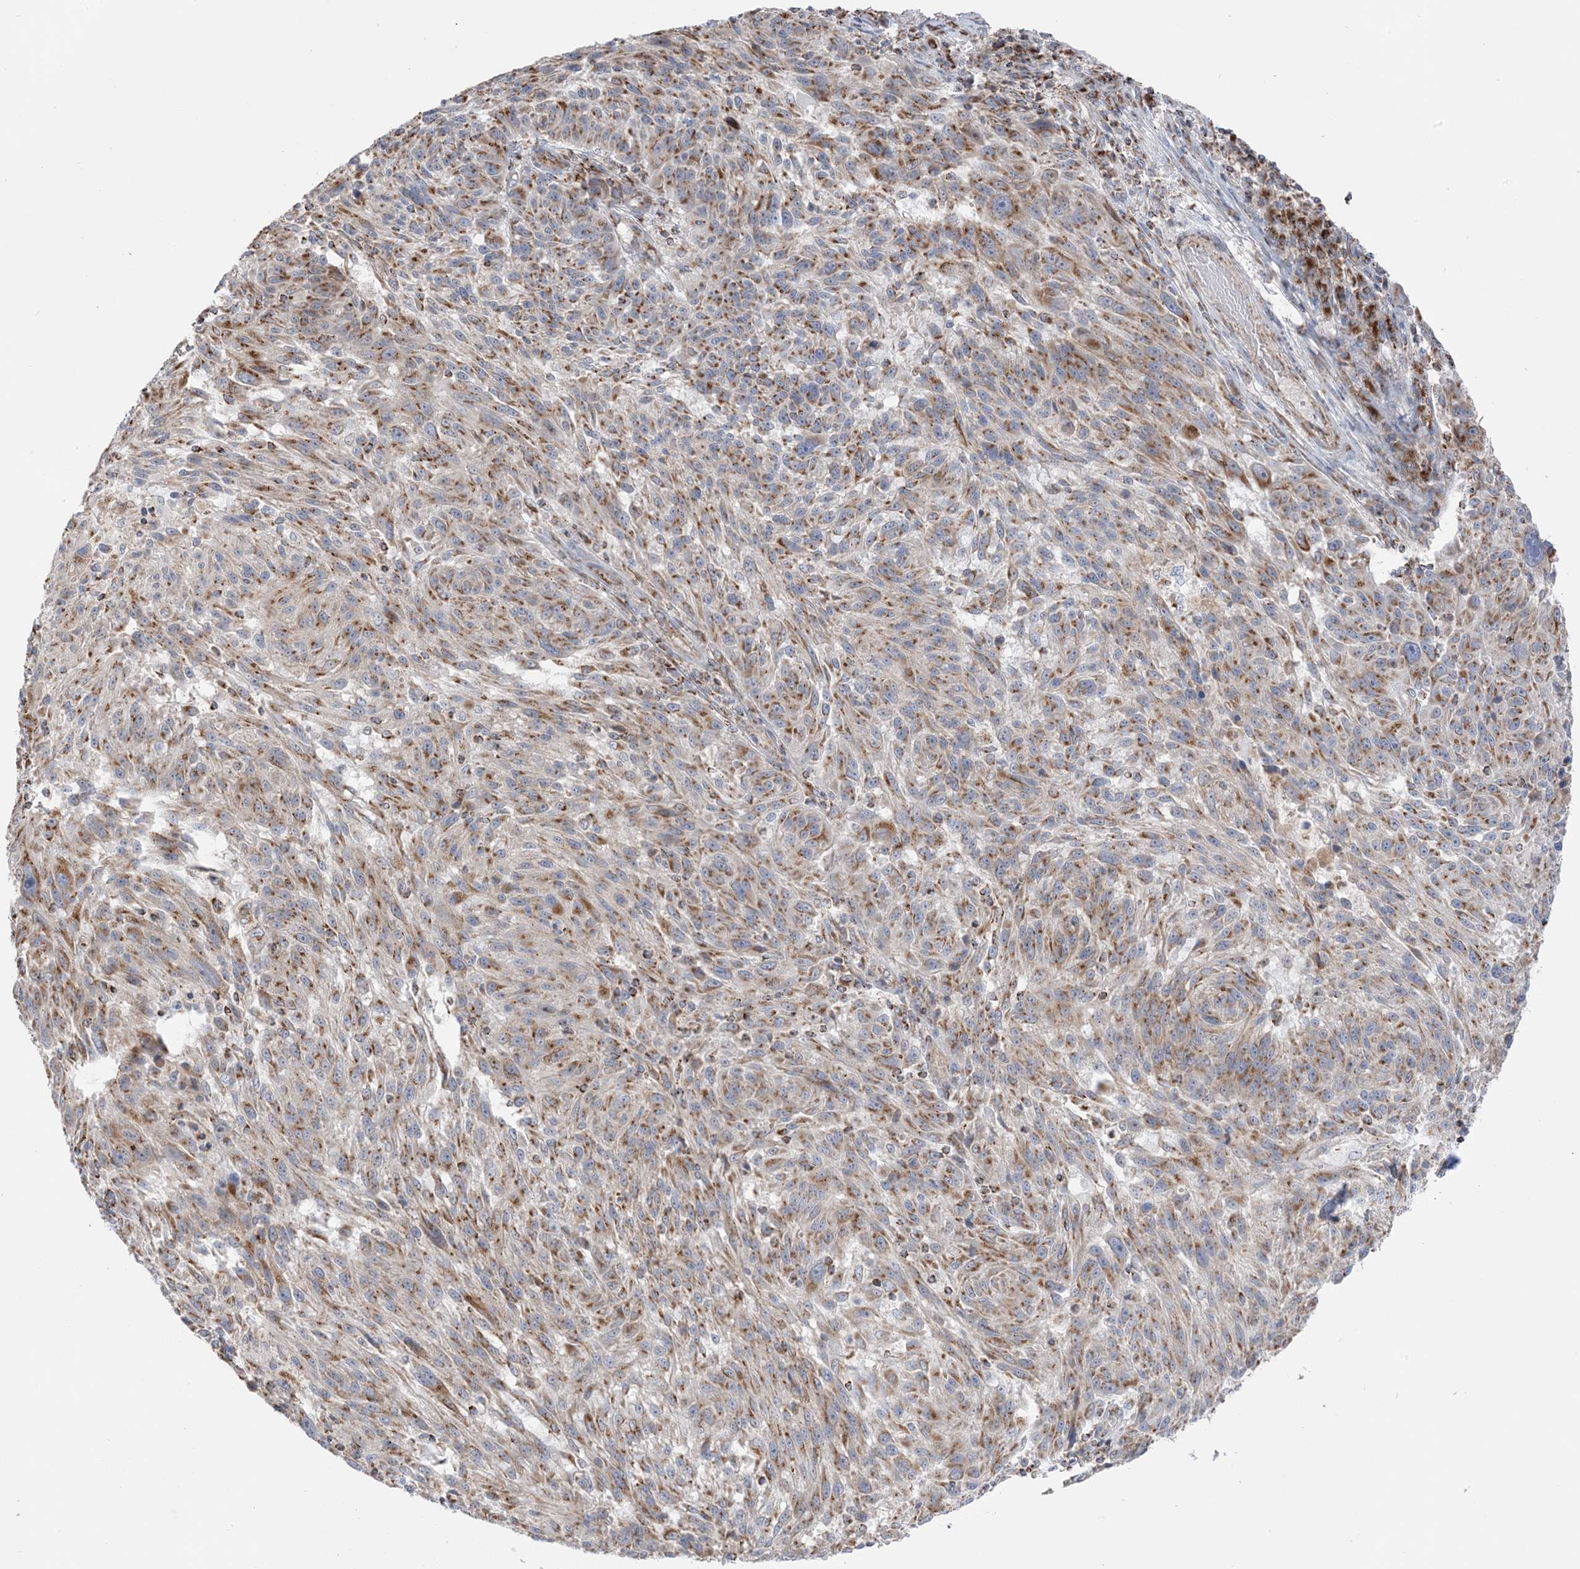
{"staining": {"intensity": "moderate", "quantity": ">75%", "location": "cytoplasmic/membranous"}, "tissue": "melanoma", "cell_type": "Tumor cells", "image_type": "cancer", "snomed": [{"axis": "morphology", "description": "Malignant melanoma, NOS"}, {"axis": "topography", "description": "Skin"}], "caption": "Tumor cells show medium levels of moderate cytoplasmic/membranous staining in approximately >75% of cells in melanoma. Nuclei are stained in blue.", "gene": "SLC25A12", "patient": {"sex": "male", "age": 53}}